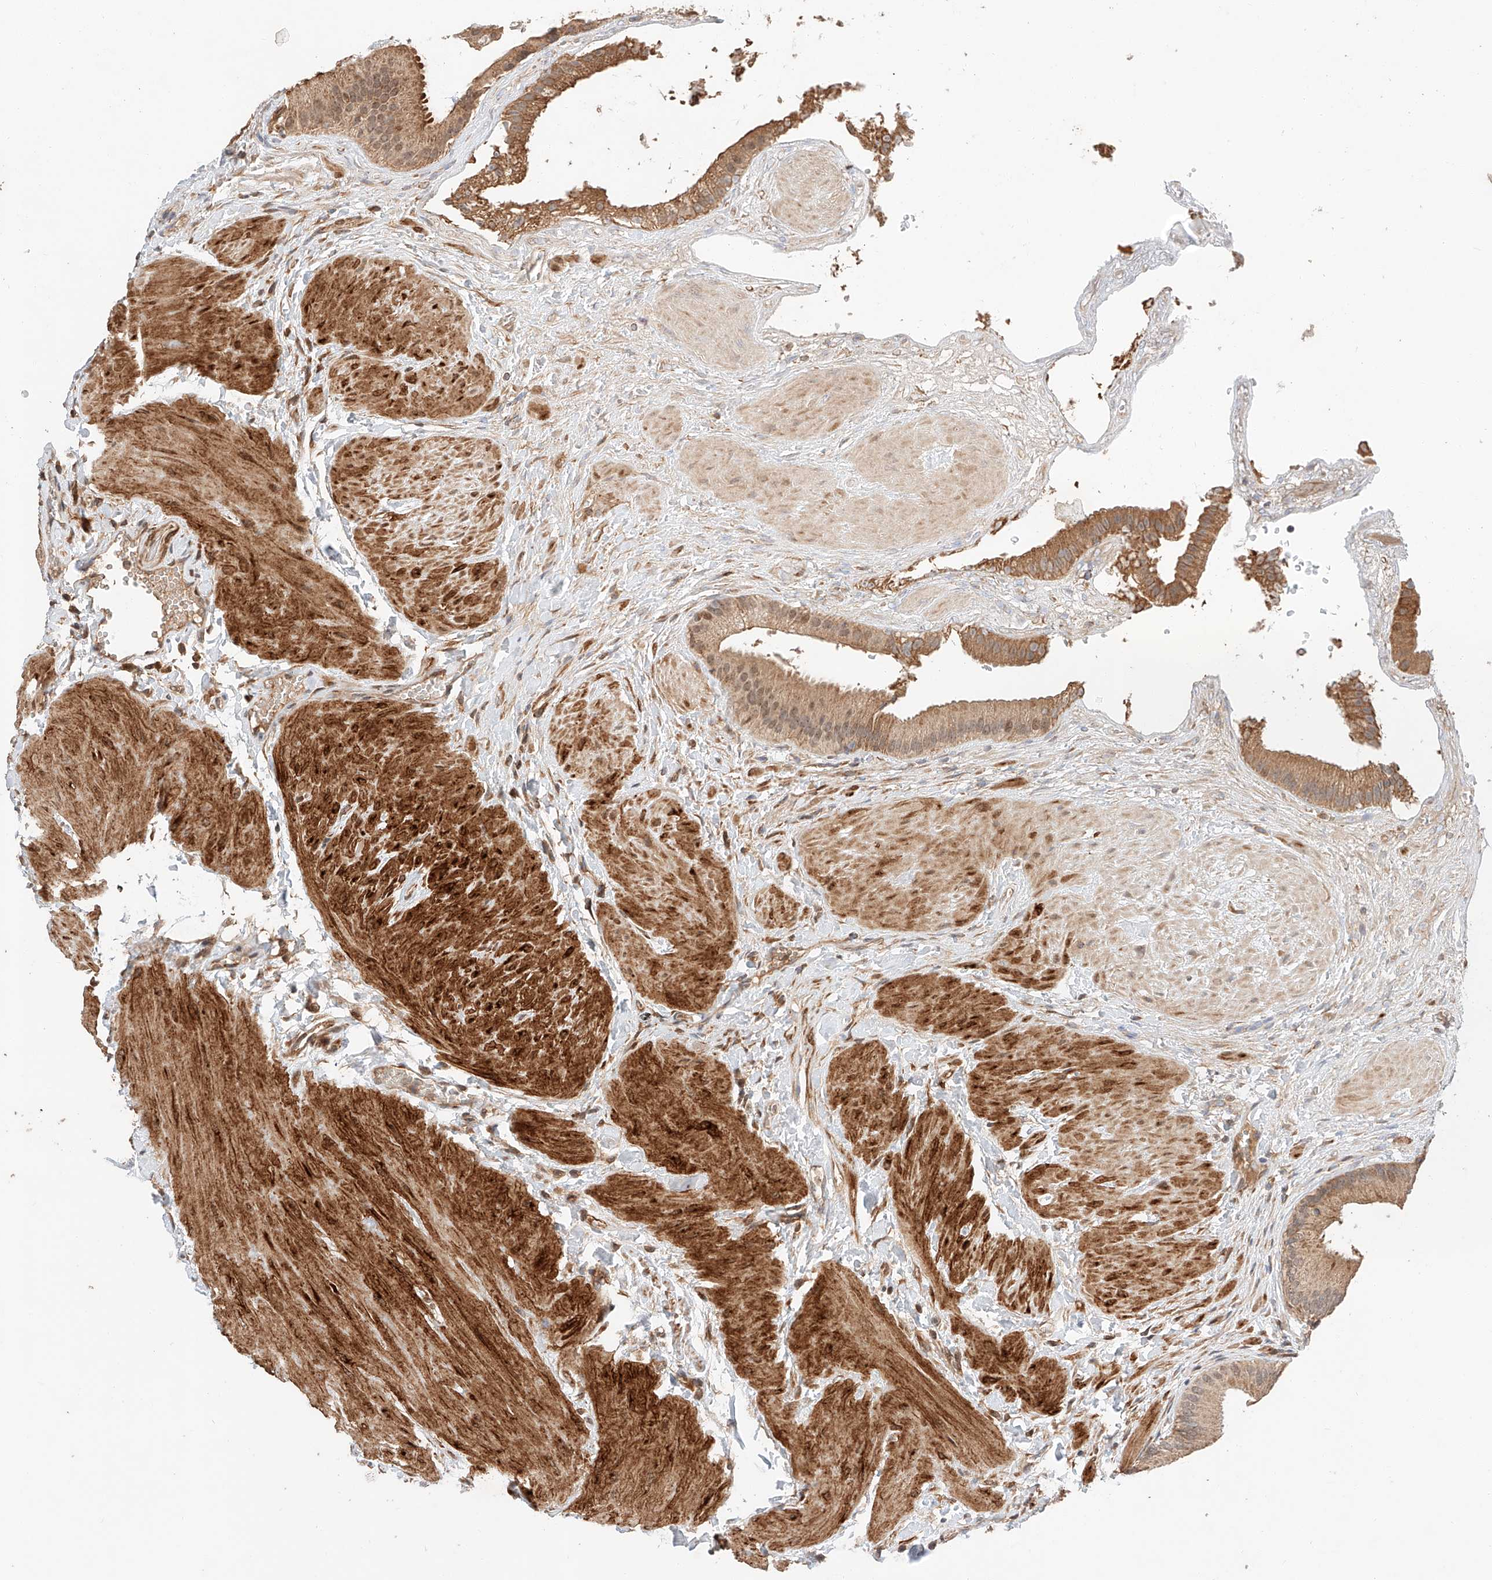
{"staining": {"intensity": "moderate", "quantity": ">75%", "location": "cytoplasmic/membranous"}, "tissue": "gallbladder", "cell_type": "Glandular cells", "image_type": "normal", "snomed": [{"axis": "morphology", "description": "Normal tissue, NOS"}, {"axis": "topography", "description": "Gallbladder"}], "caption": "Protein expression analysis of unremarkable gallbladder displays moderate cytoplasmic/membranous positivity in about >75% of glandular cells.", "gene": "RAB23", "patient": {"sex": "male", "age": 55}}